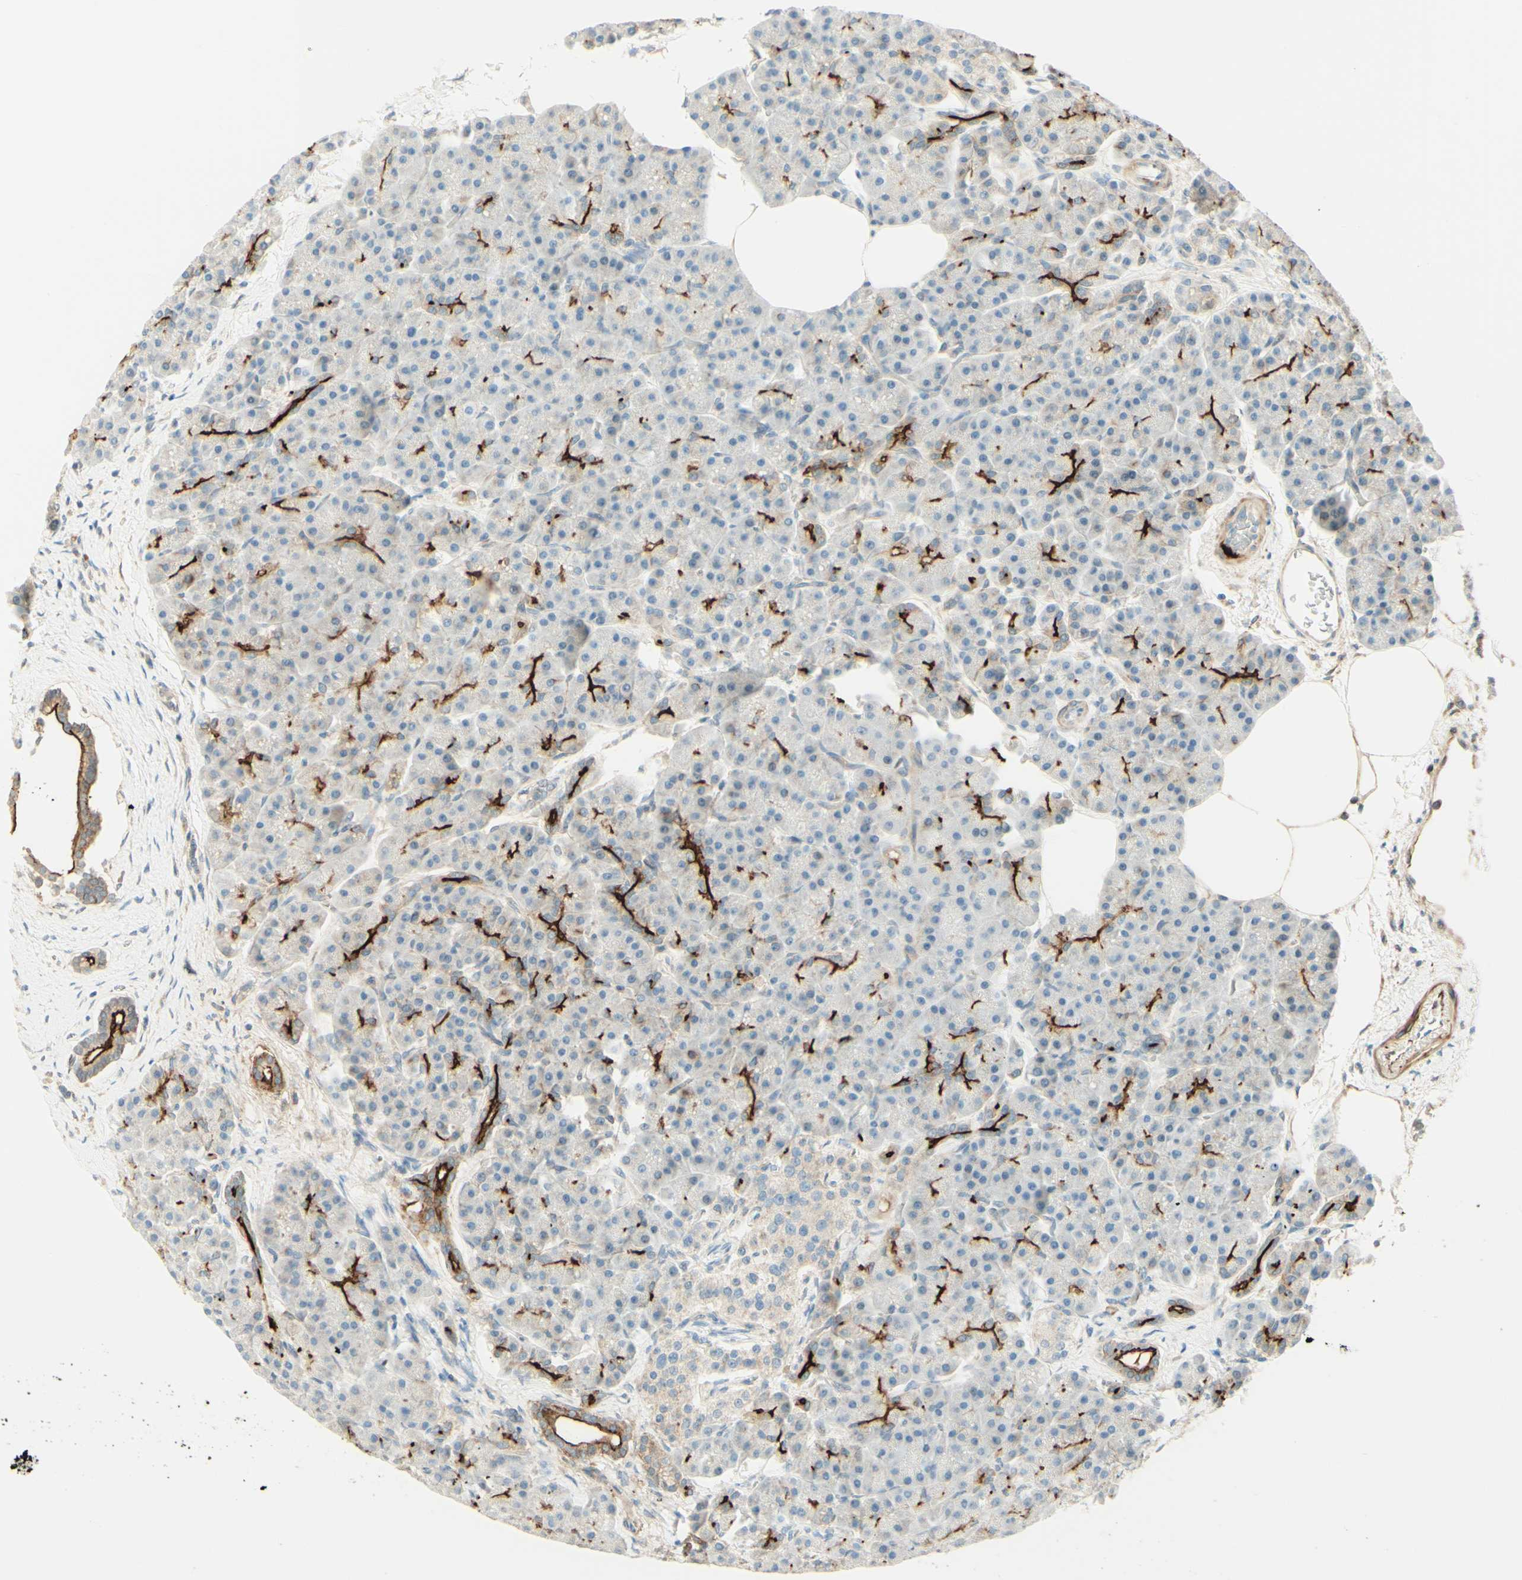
{"staining": {"intensity": "strong", "quantity": "<25%", "location": "cytoplasmic/membranous"}, "tissue": "pancreas", "cell_type": "Exocrine glandular cells", "image_type": "normal", "snomed": [{"axis": "morphology", "description": "Normal tissue, NOS"}, {"axis": "topography", "description": "Pancreas"}], "caption": "Strong cytoplasmic/membranous expression for a protein is seen in approximately <25% of exocrine glandular cells of normal pancreas using immunohistochemistry (IHC).", "gene": "PROM1", "patient": {"sex": "female", "age": 70}}